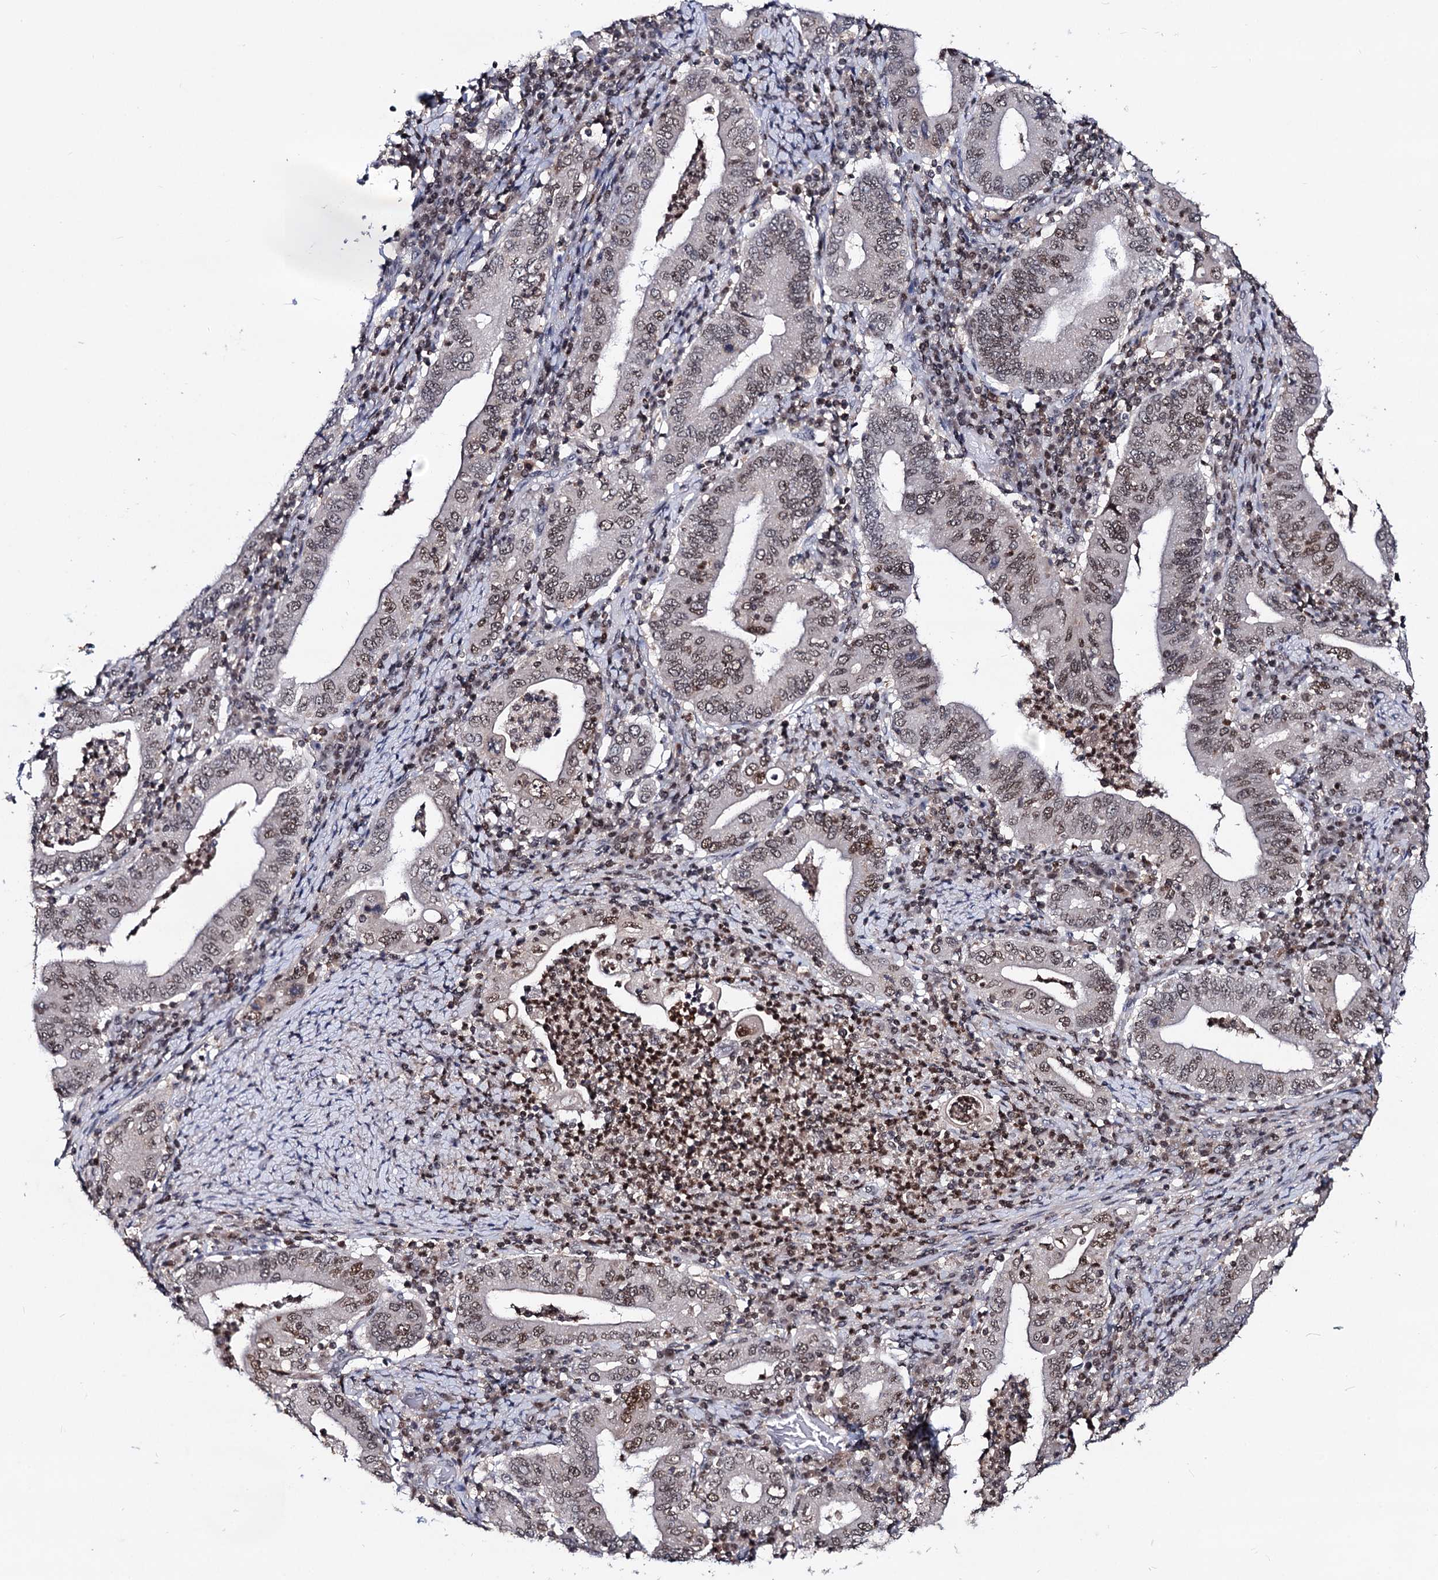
{"staining": {"intensity": "moderate", "quantity": ">75%", "location": "nuclear"}, "tissue": "stomach cancer", "cell_type": "Tumor cells", "image_type": "cancer", "snomed": [{"axis": "morphology", "description": "Normal tissue, NOS"}, {"axis": "morphology", "description": "Adenocarcinoma, NOS"}, {"axis": "topography", "description": "Esophagus"}, {"axis": "topography", "description": "Stomach, upper"}, {"axis": "topography", "description": "Peripheral nerve tissue"}], "caption": "Stomach cancer tissue exhibits moderate nuclear positivity in about >75% of tumor cells, visualized by immunohistochemistry.", "gene": "SMCHD1", "patient": {"sex": "male", "age": 62}}